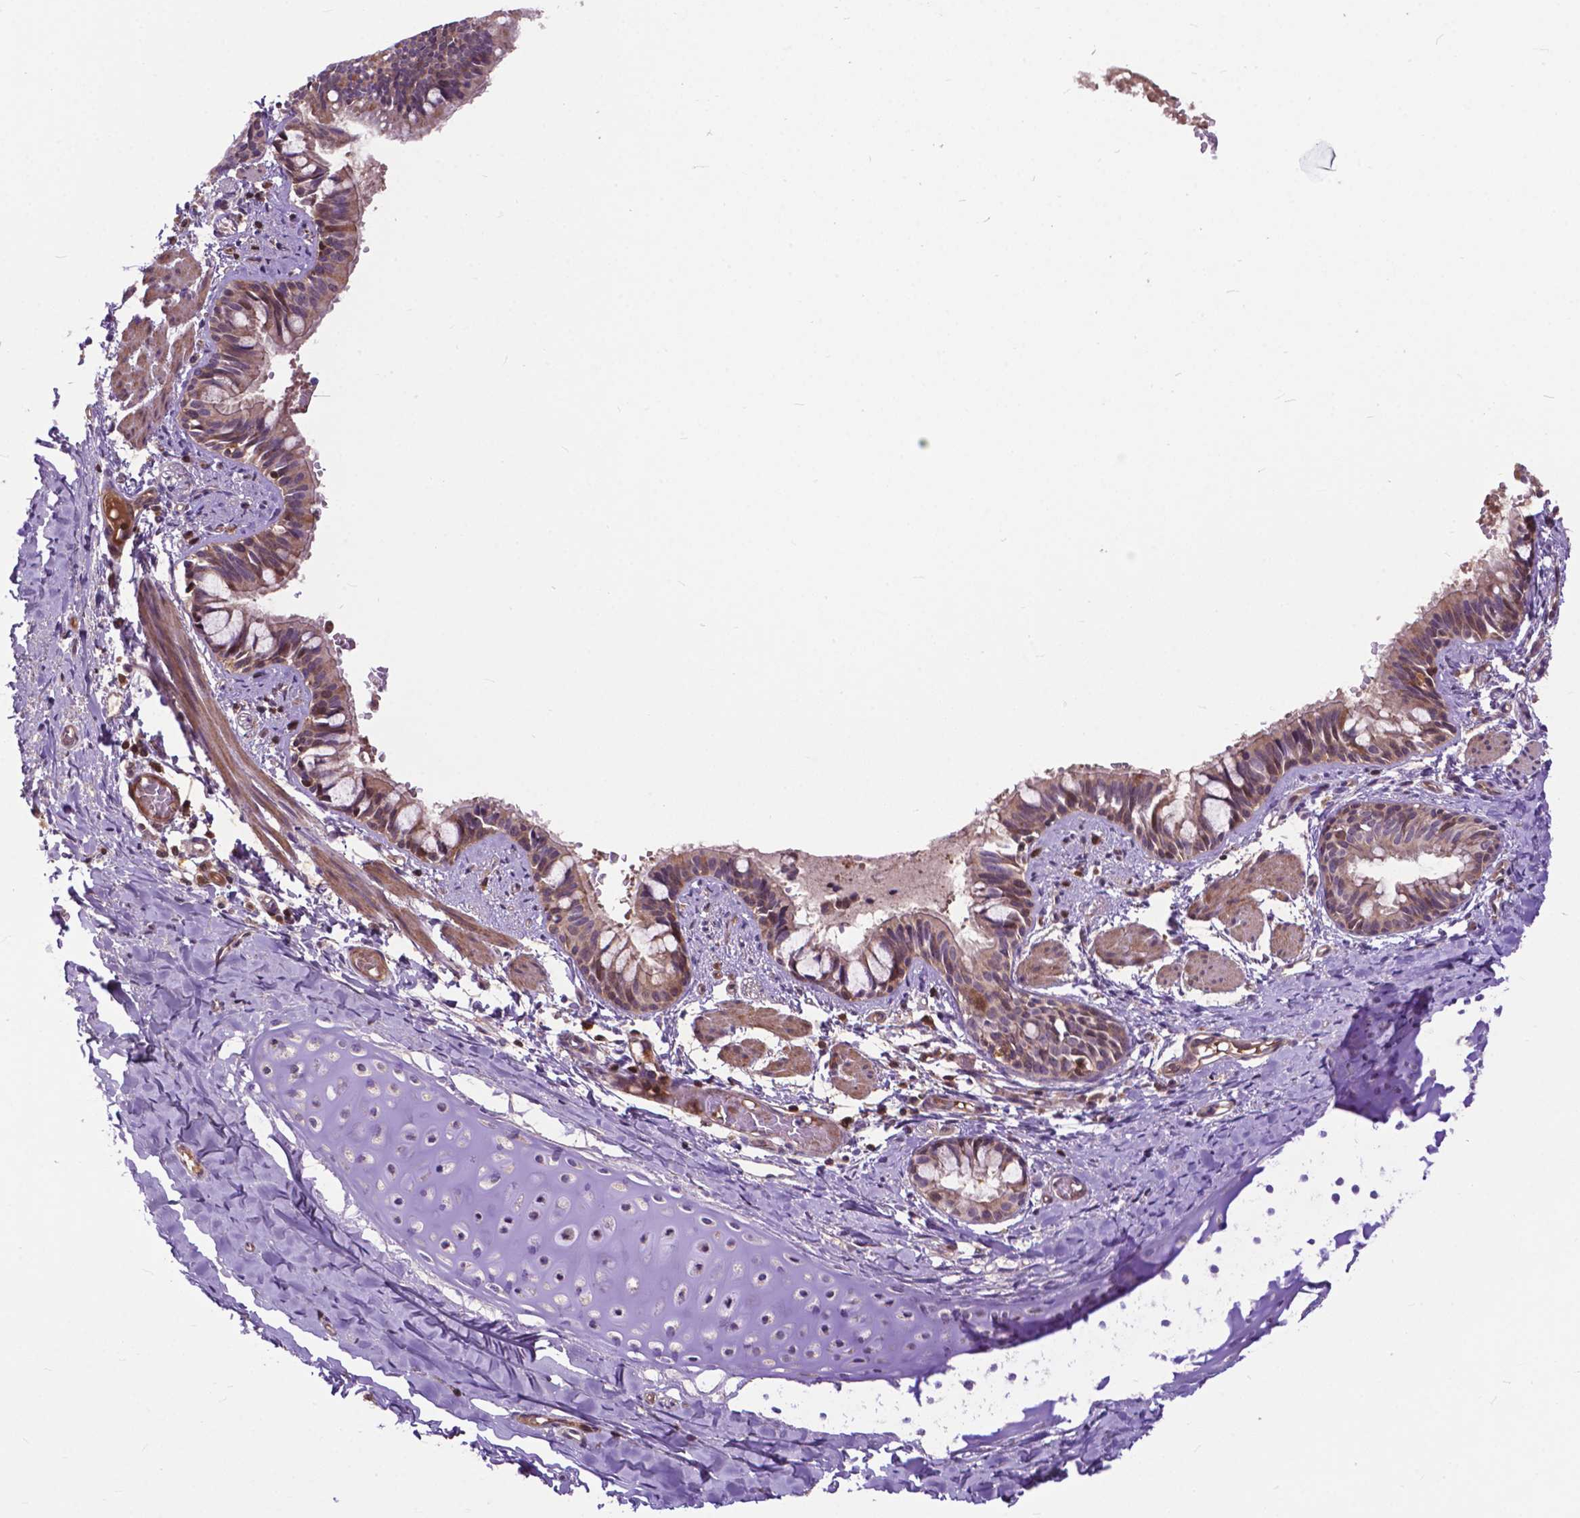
{"staining": {"intensity": "moderate", "quantity": ">75%", "location": "cytoplasmic/membranous,nuclear"}, "tissue": "bronchus", "cell_type": "Respiratory epithelial cells", "image_type": "normal", "snomed": [{"axis": "morphology", "description": "Normal tissue, NOS"}, {"axis": "topography", "description": "Bronchus"}], "caption": "Protein staining by immunohistochemistry (IHC) demonstrates moderate cytoplasmic/membranous,nuclear positivity in about >75% of respiratory epithelial cells in benign bronchus. The staining is performed using DAB brown chromogen to label protein expression. The nuclei are counter-stained blue using hematoxylin.", "gene": "CHMP4A", "patient": {"sex": "male", "age": 1}}